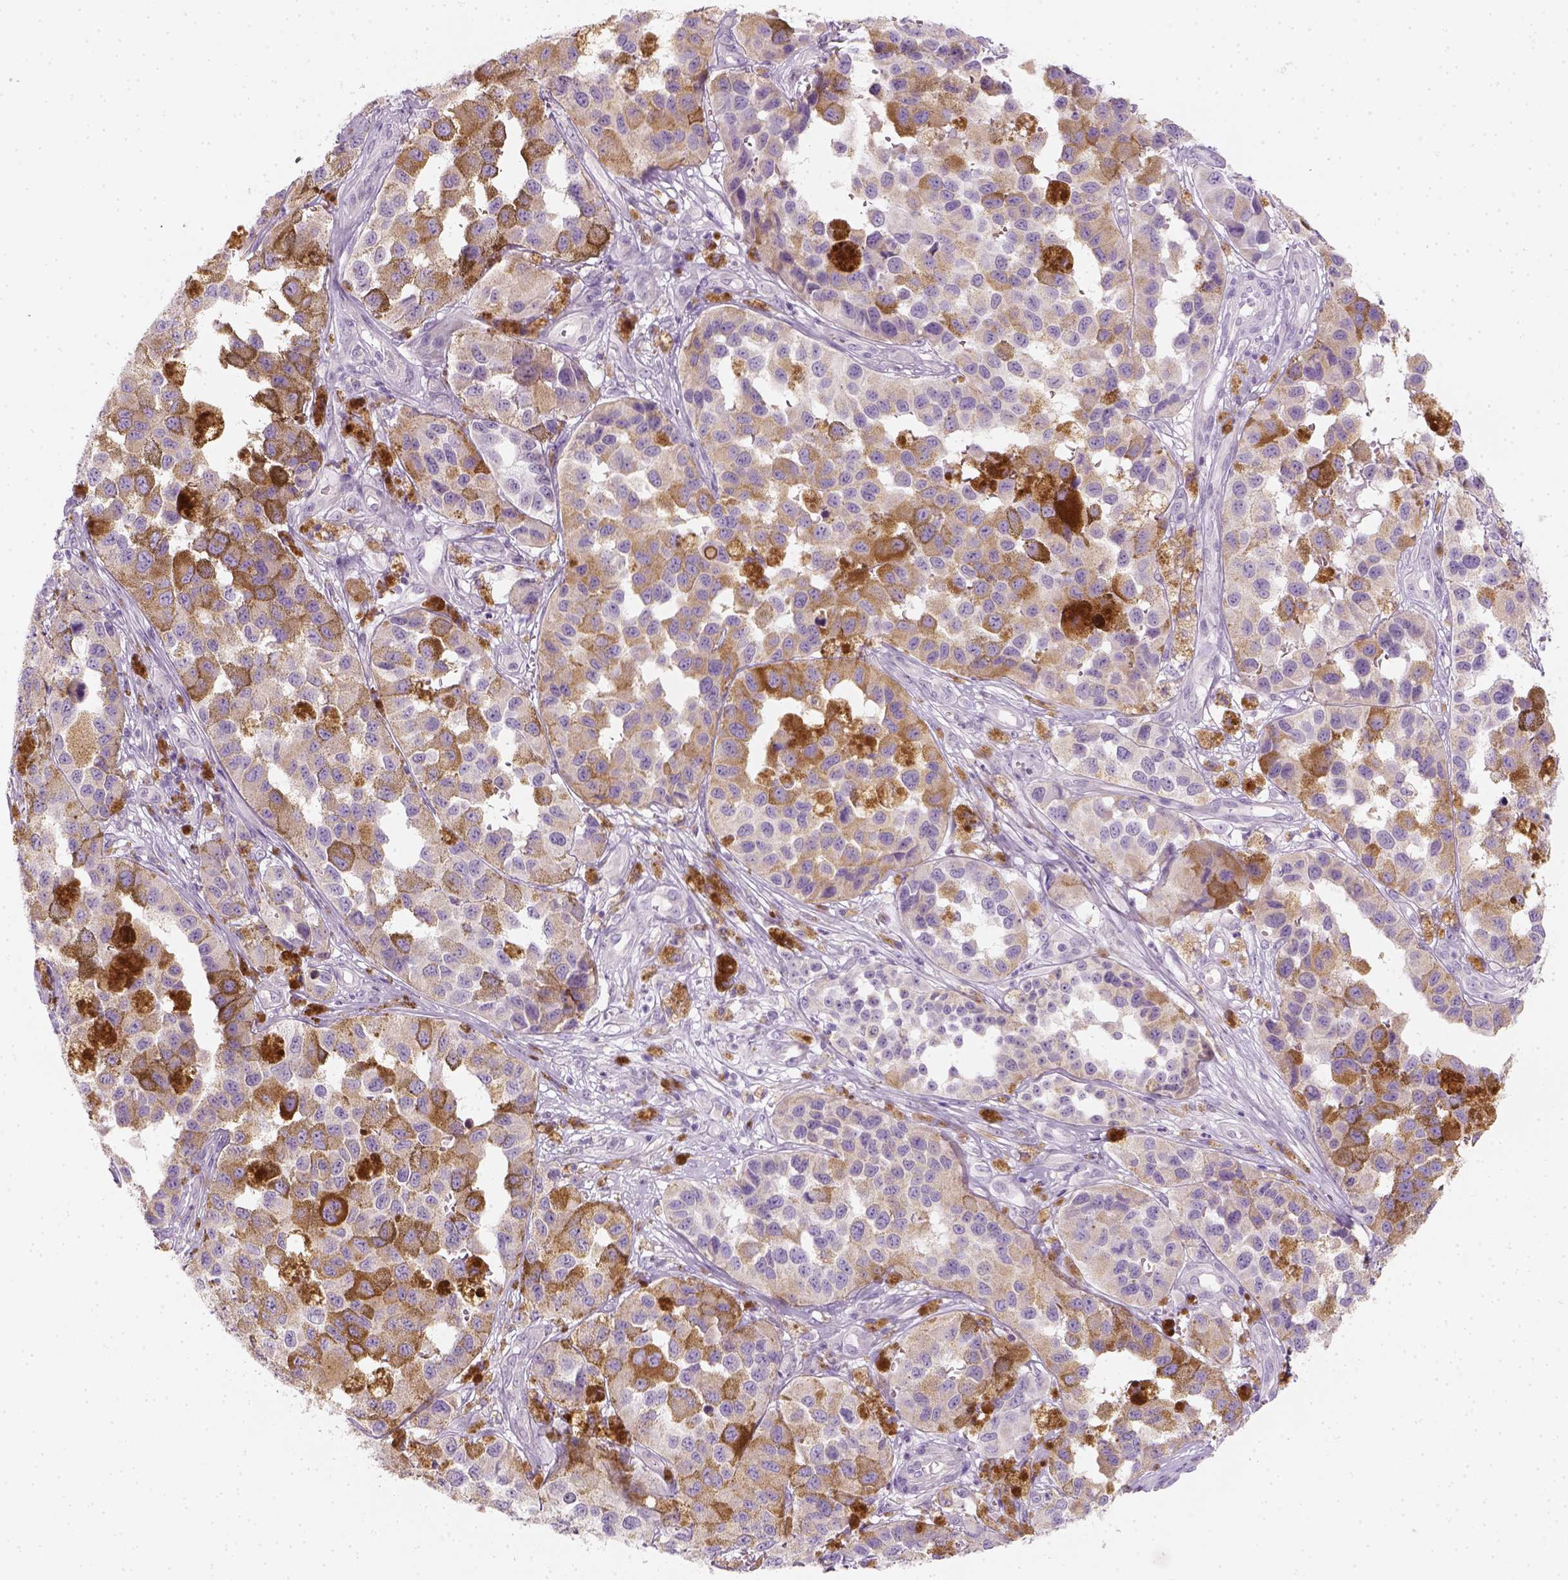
{"staining": {"intensity": "negative", "quantity": "none", "location": "none"}, "tissue": "melanoma", "cell_type": "Tumor cells", "image_type": "cancer", "snomed": [{"axis": "morphology", "description": "Malignant melanoma, NOS"}, {"axis": "topography", "description": "Skin"}], "caption": "Human melanoma stained for a protein using IHC exhibits no positivity in tumor cells.", "gene": "AWAT2", "patient": {"sex": "female", "age": 58}}